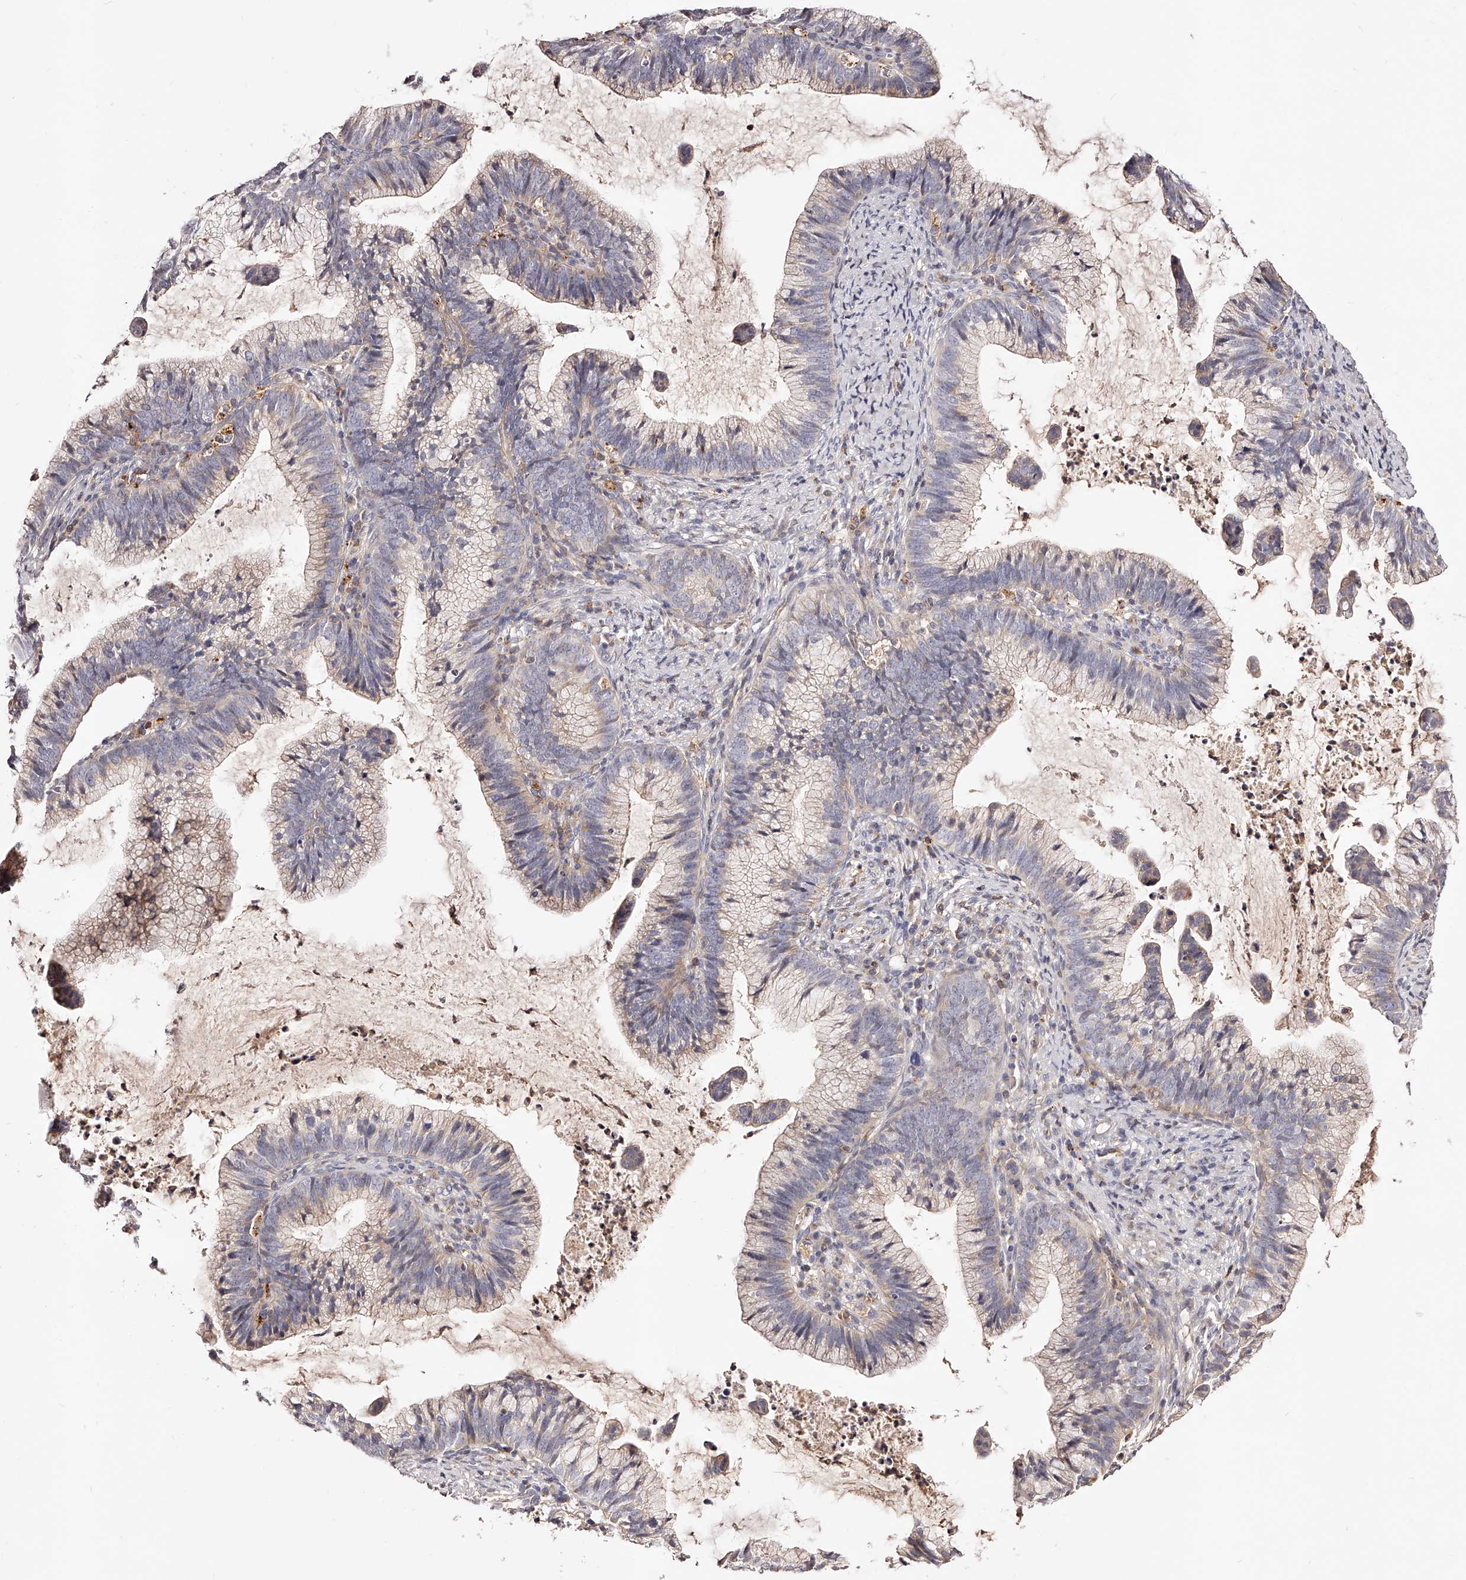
{"staining": {"intensity": "weak", "quantity": "25%-75%", "location": "cytoplasmic/membranous"}, "tissue": "cervical cancer", "cell_type": "Tumor cells", "image_type": "cancer", "snomed": [{"axis": "morphology", "description": "Adenocarcinoma, NOS"}, {"axis": "topography", "description": "Cervix"}], "caption": "This is a photomicrograph of IHC staining of adenocarcinoma (cervical), which shows weak positivity in the cytoplasmic/membranous of tumor cells.", "gene": "PHACTR1", "patient": {"sex": "female", "age": 36}}